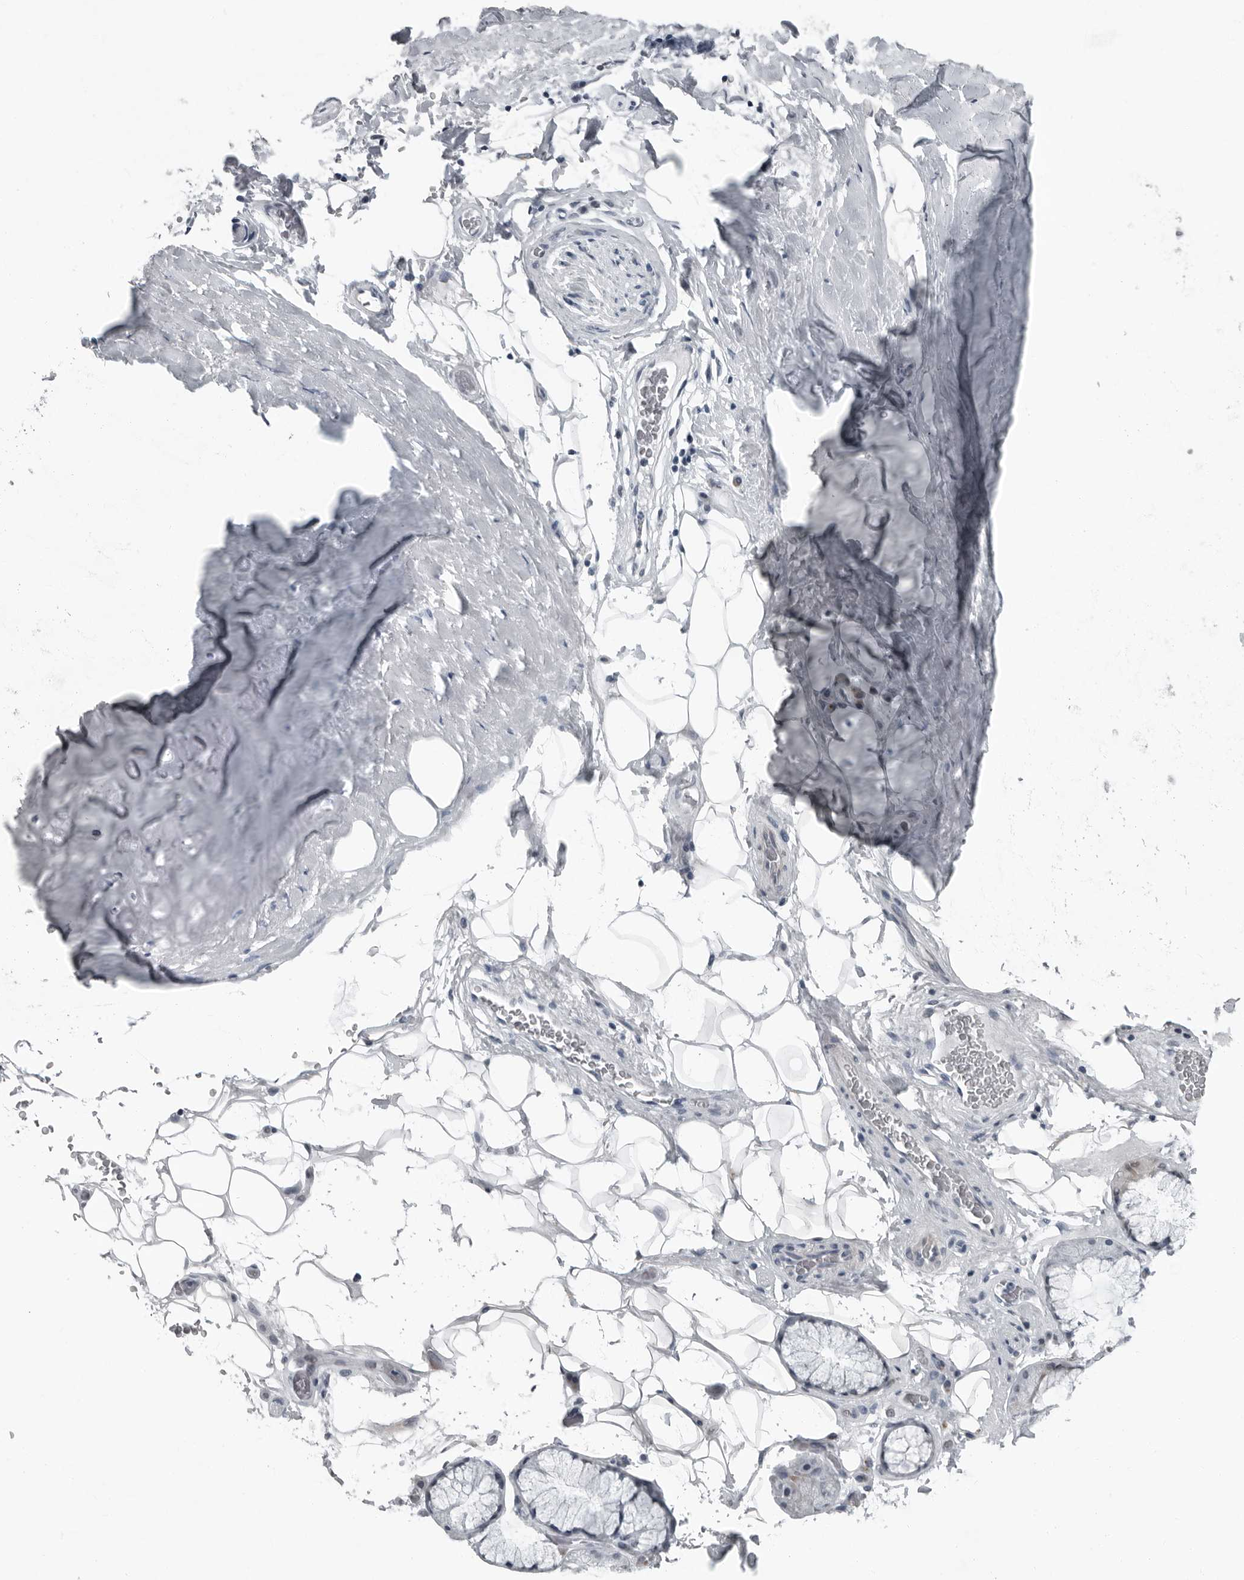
{"staining": {"intensity": "negative", "quantity": "none", "location": "none"}, "tissue": "adipose tissue", "cell_type": "Adipocytes", "image_type": "normal", "snomed": [{"axis": "morphology", "description": "Normal tissue, NOS"}, {"axis": "topography", "description": "Cartilage tissue"}], "caption": "Immunohistochemistry micrograph of benign adipose tissue stained for a protein (brown), which displays no positivity in adipocytes. (DAB (3,3'-diaminobenzidine) immunohistochemistry visualized using brightfield microscopy, high magnification).", "gene": "PDCD11", "patient": {"sex": "female", "age": 63}}